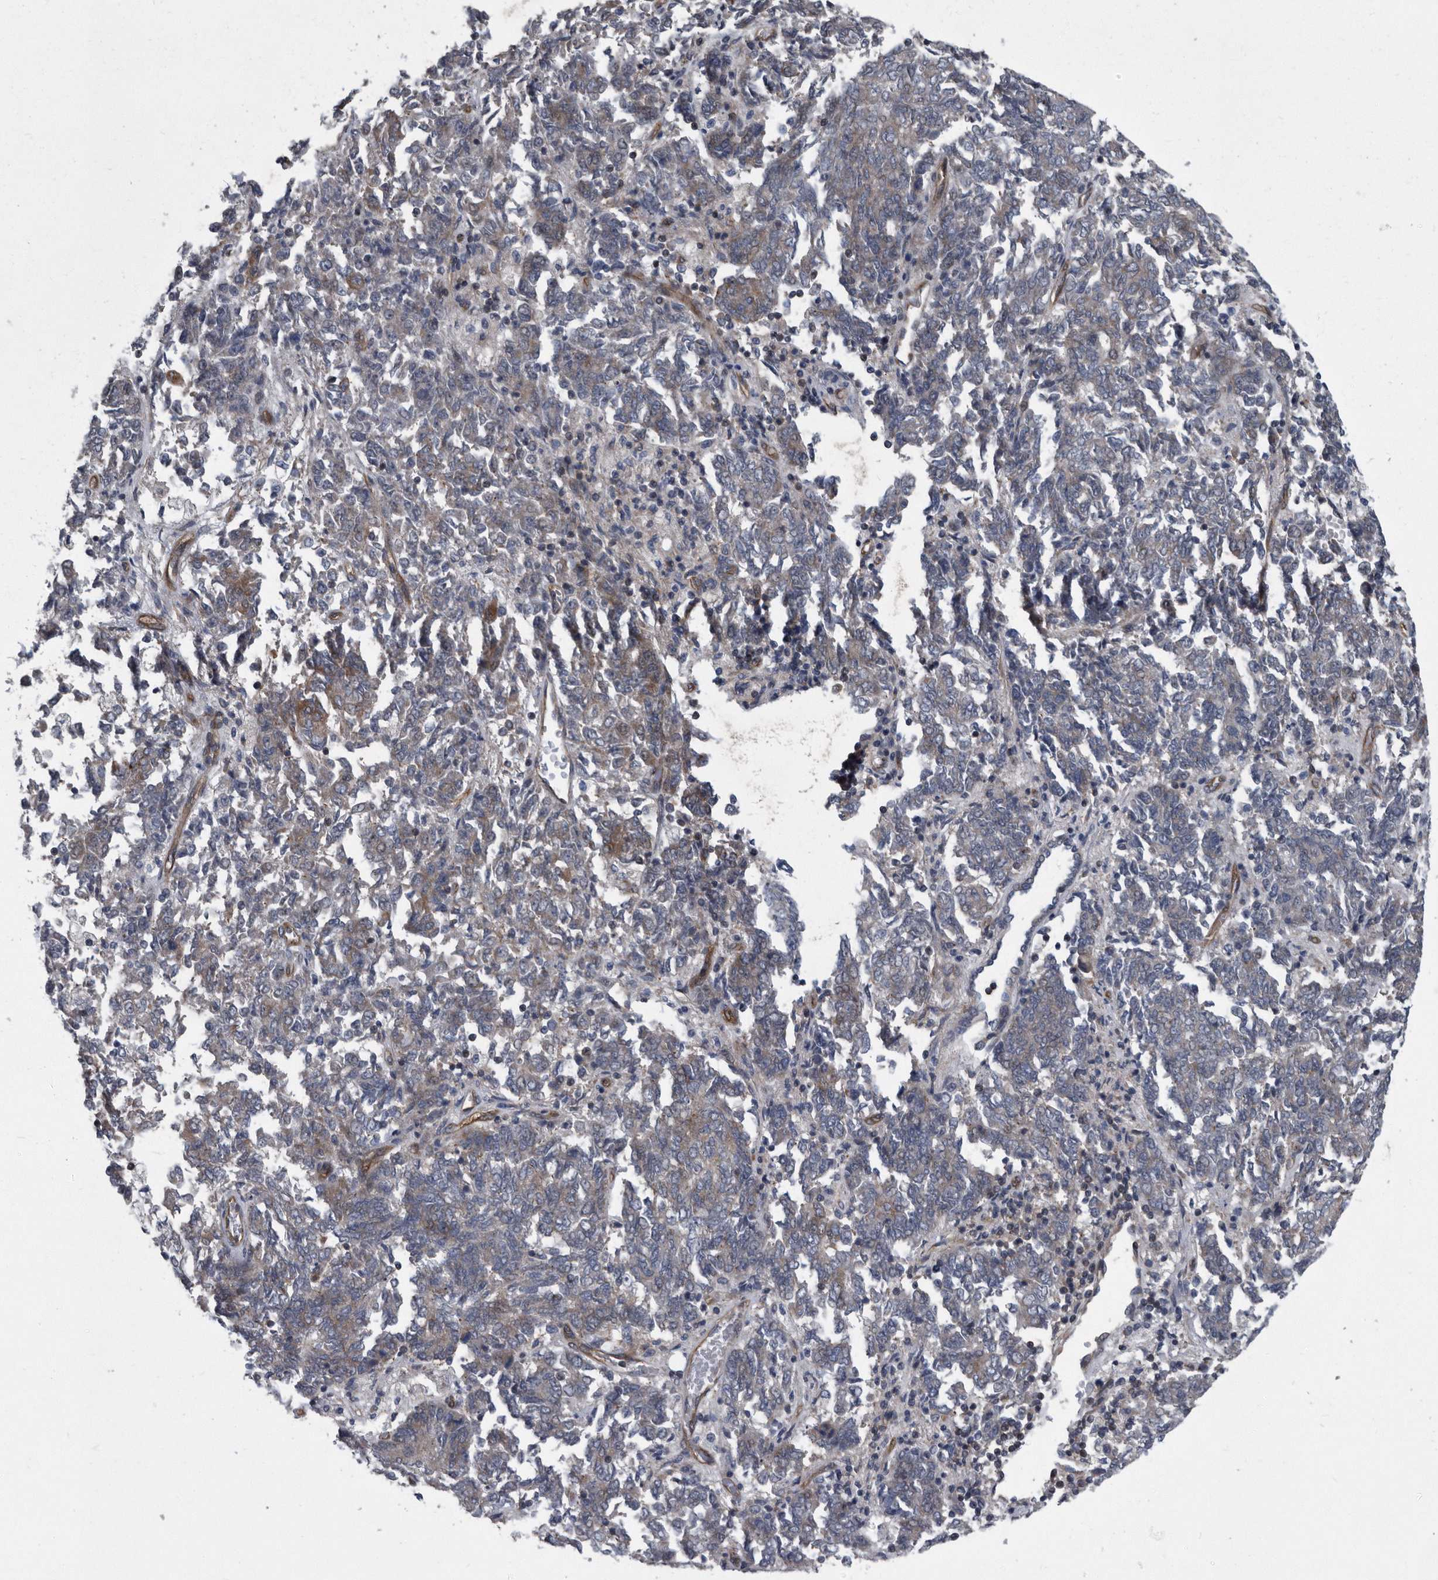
{"staining": {"intensity": "negative", "quantity": "none", "location": "none"}, "tissue": "endometrial cancer", "cell_type": "Tumor cells", "image_type": "cancer", "snomed": [{"axis": "morphology", "description": "Adenocarcinoma, NOS"}, {"axis": "topography", "description": "Endometrium"}], "caption": "A high-resolution image shows immunohistochemistry (IHC) staining of endometrial cancer (adenocarcinoma), which displays no significant positivity in tumor cells.", "gene": "ARMCX1", "patient": {"sex": "female", "age": 80}}